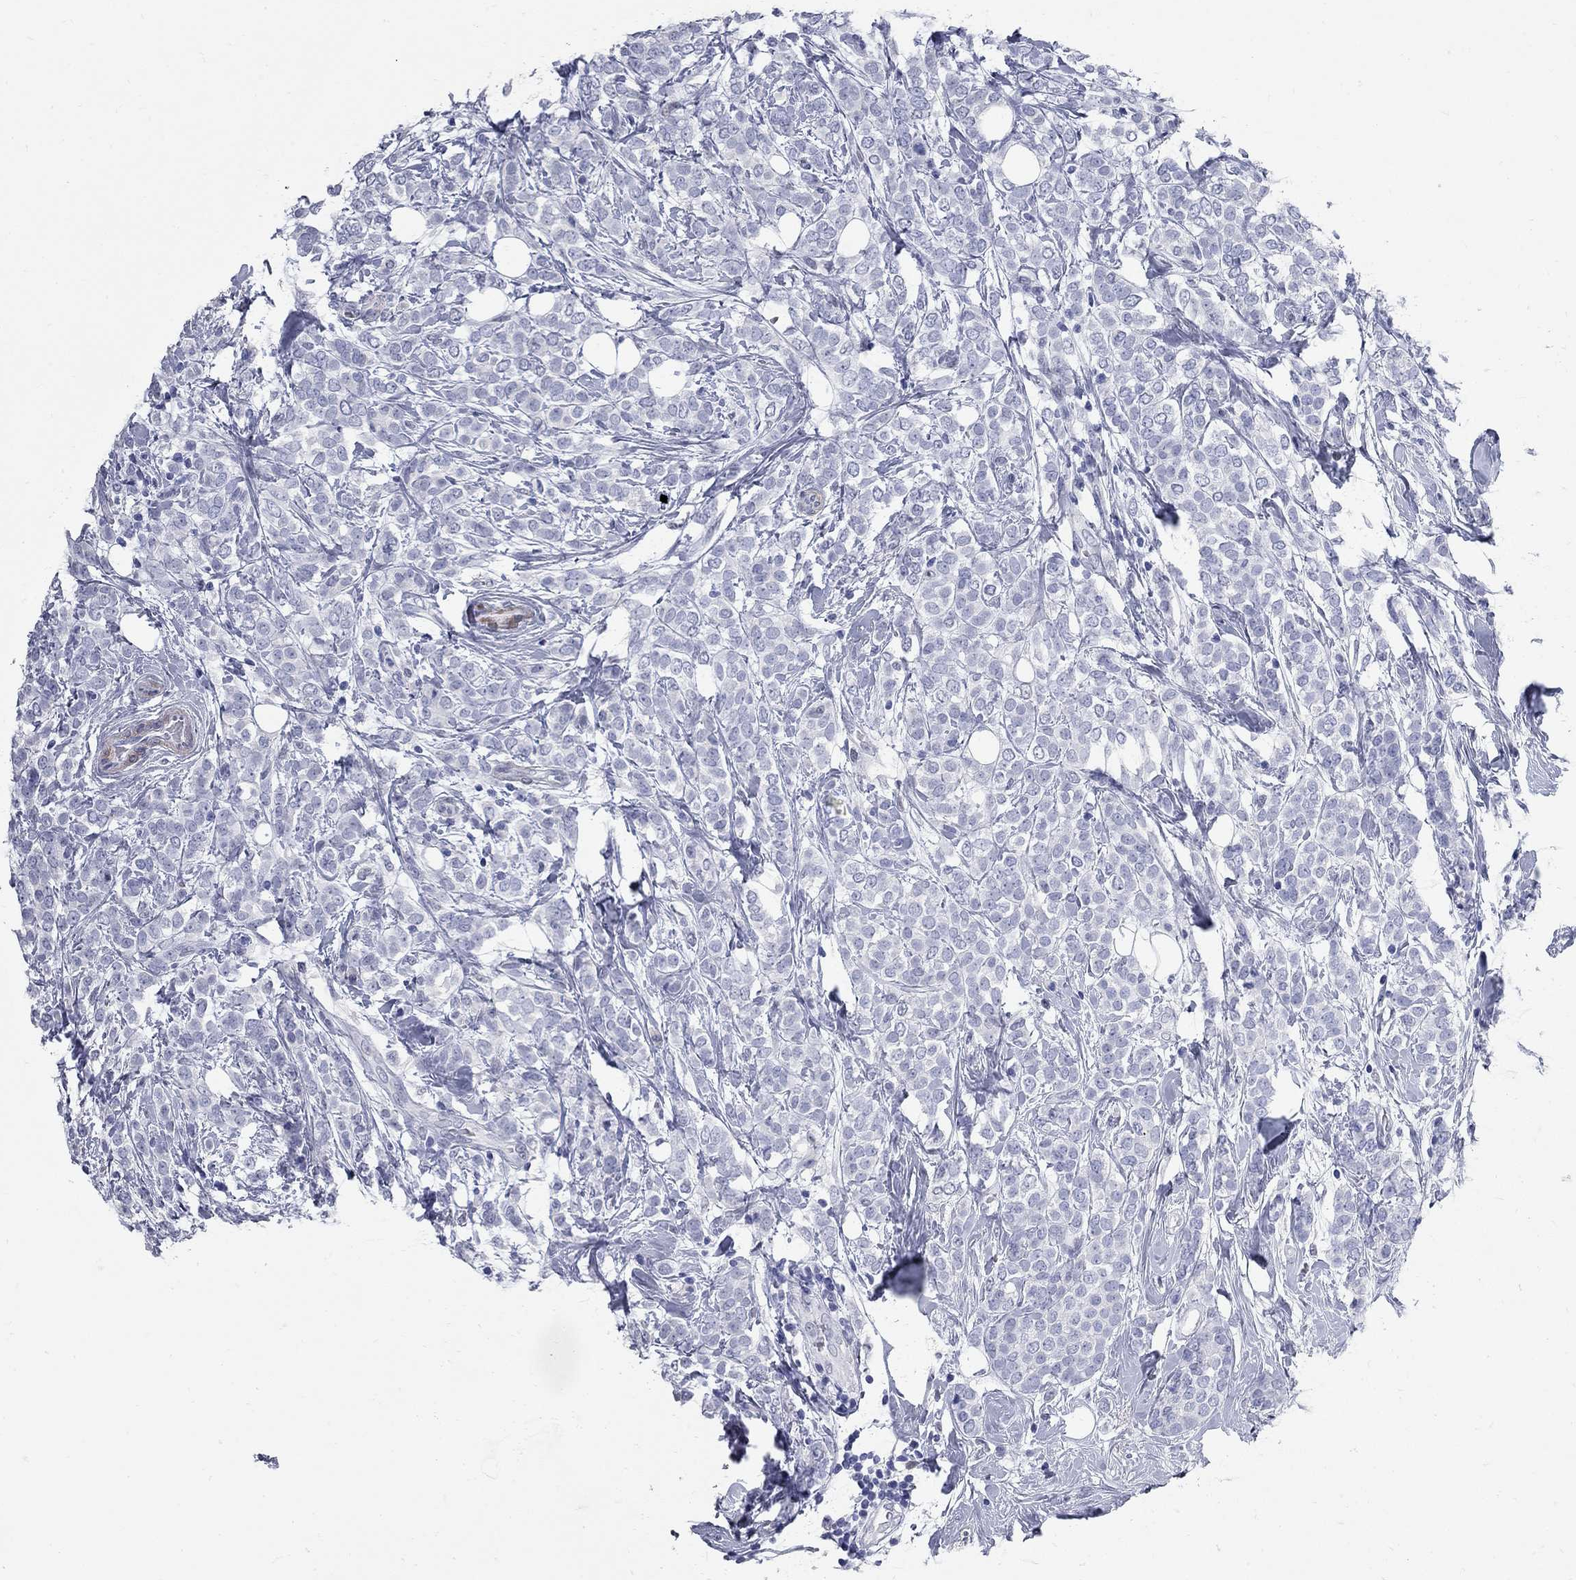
{"staining": {"intensity": "negative", "quantity": "none", "location": "none"}, "tissue": "breast cancer", "cell_type": "Tumor cells", "image_type": "cancer", "snomed": [{"axis": "morphology", "description": "Lobular carcinoma"}, {"axis": "topography", "description": "Breast"}], "caption": "A histopathology image of breast lobular carcinoma stained for a protein demonstrates no brown staining in tumor cells.", "gene": "BPIFB1", "patient": {"sex": "female", "age": 49}}